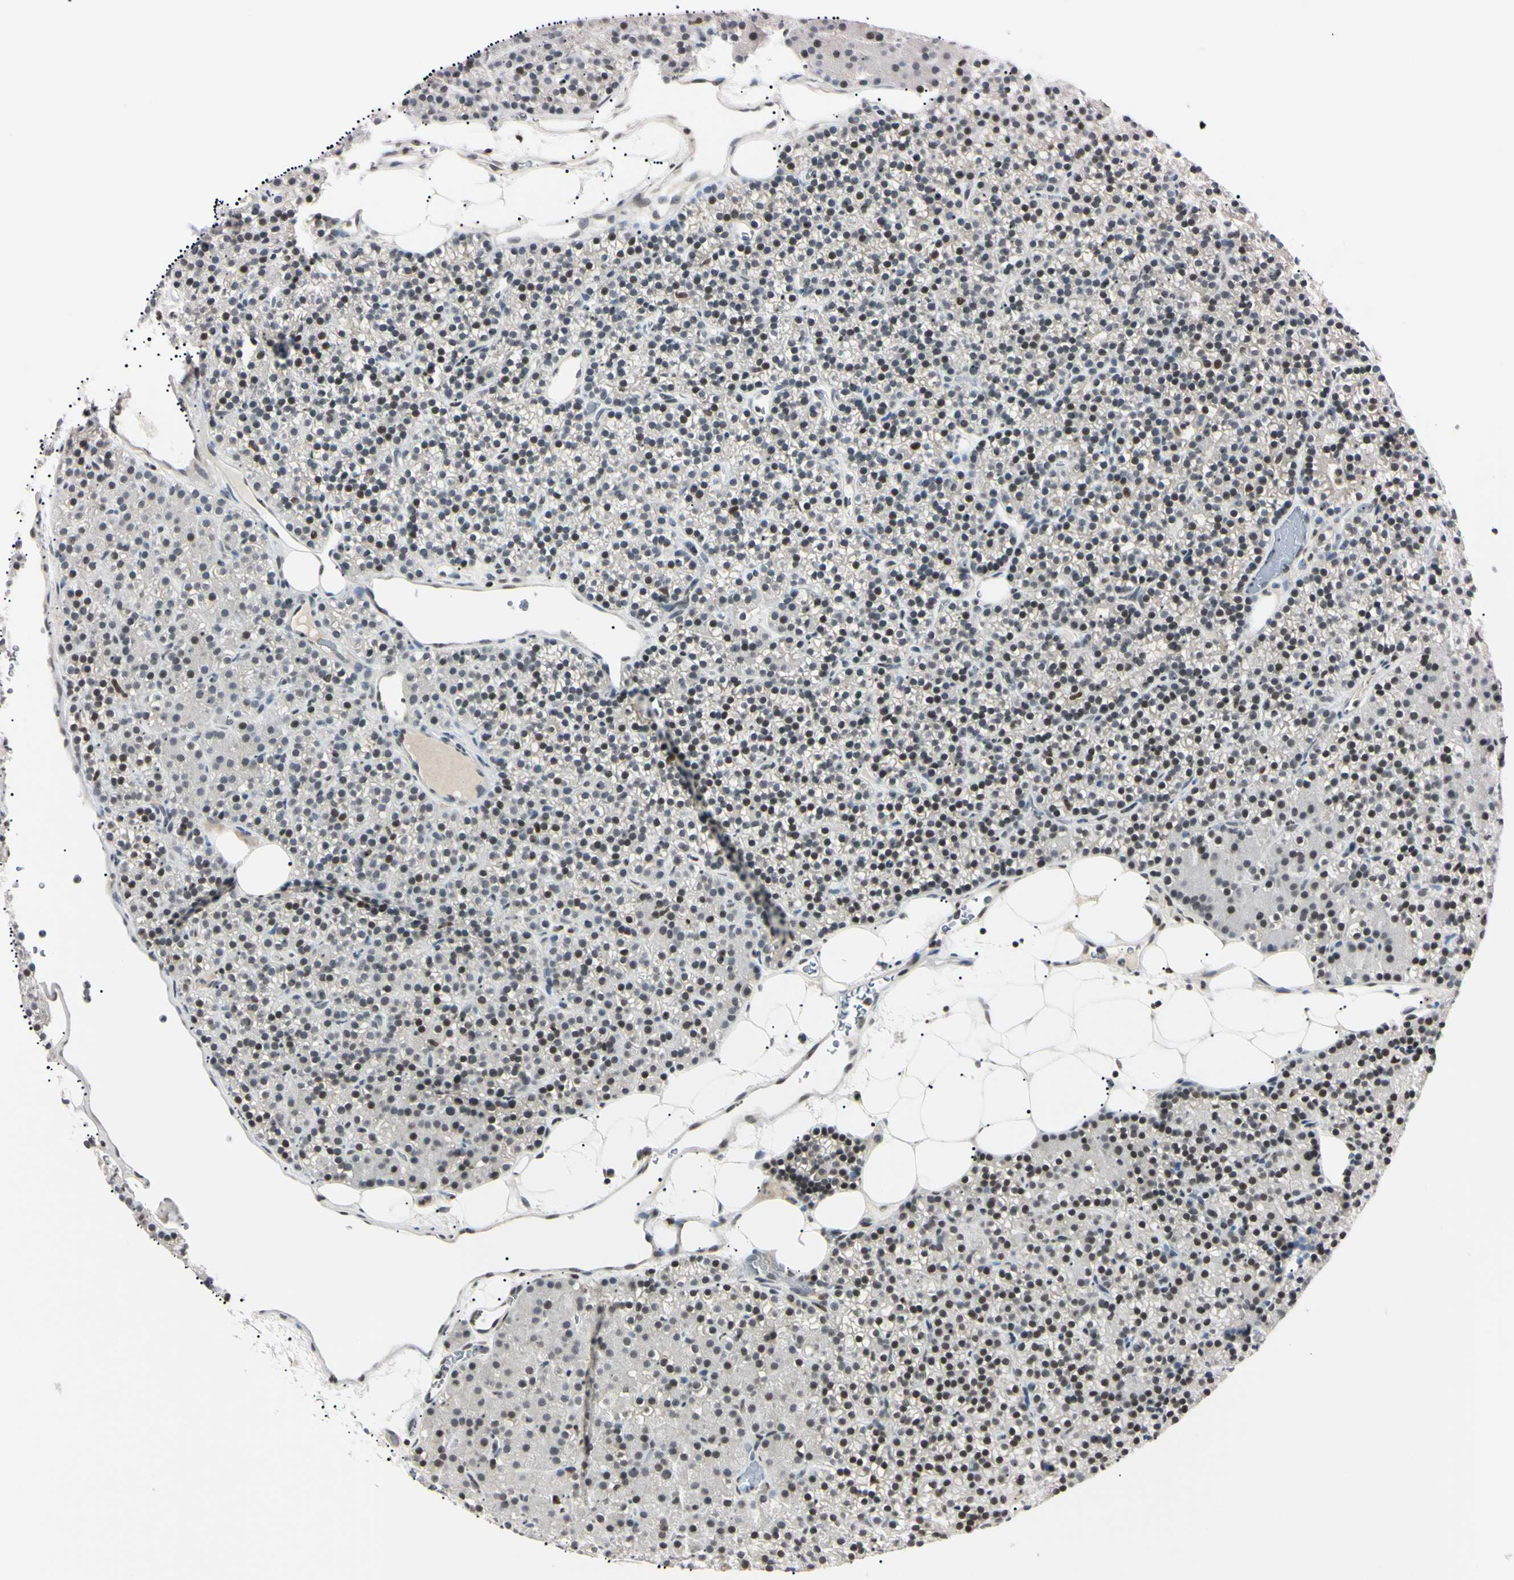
{"staining": {"intensity": "moderate", "quantity": "<25%", "location": "nuclear"}, "tissue": "parathyroid gland", "cell_type": "Glandular cells", "image_type": "normal", "snomed": [{"axis": "morphology", "description": "Normal tissue, NOS"}, {"axis": "morphology", "description": "Hyperplasia, NOS"}, {"axis": "topography", "description": "Parathyroid gland"}], "caption": "Brown immunohistochemical staining in unremarkable parathyroid gland reveals moderate nuclear positivity in approximately <25% of glandular cells.", "gene": "C1orf174", "patient": {"sex": "male", "age": 44}}